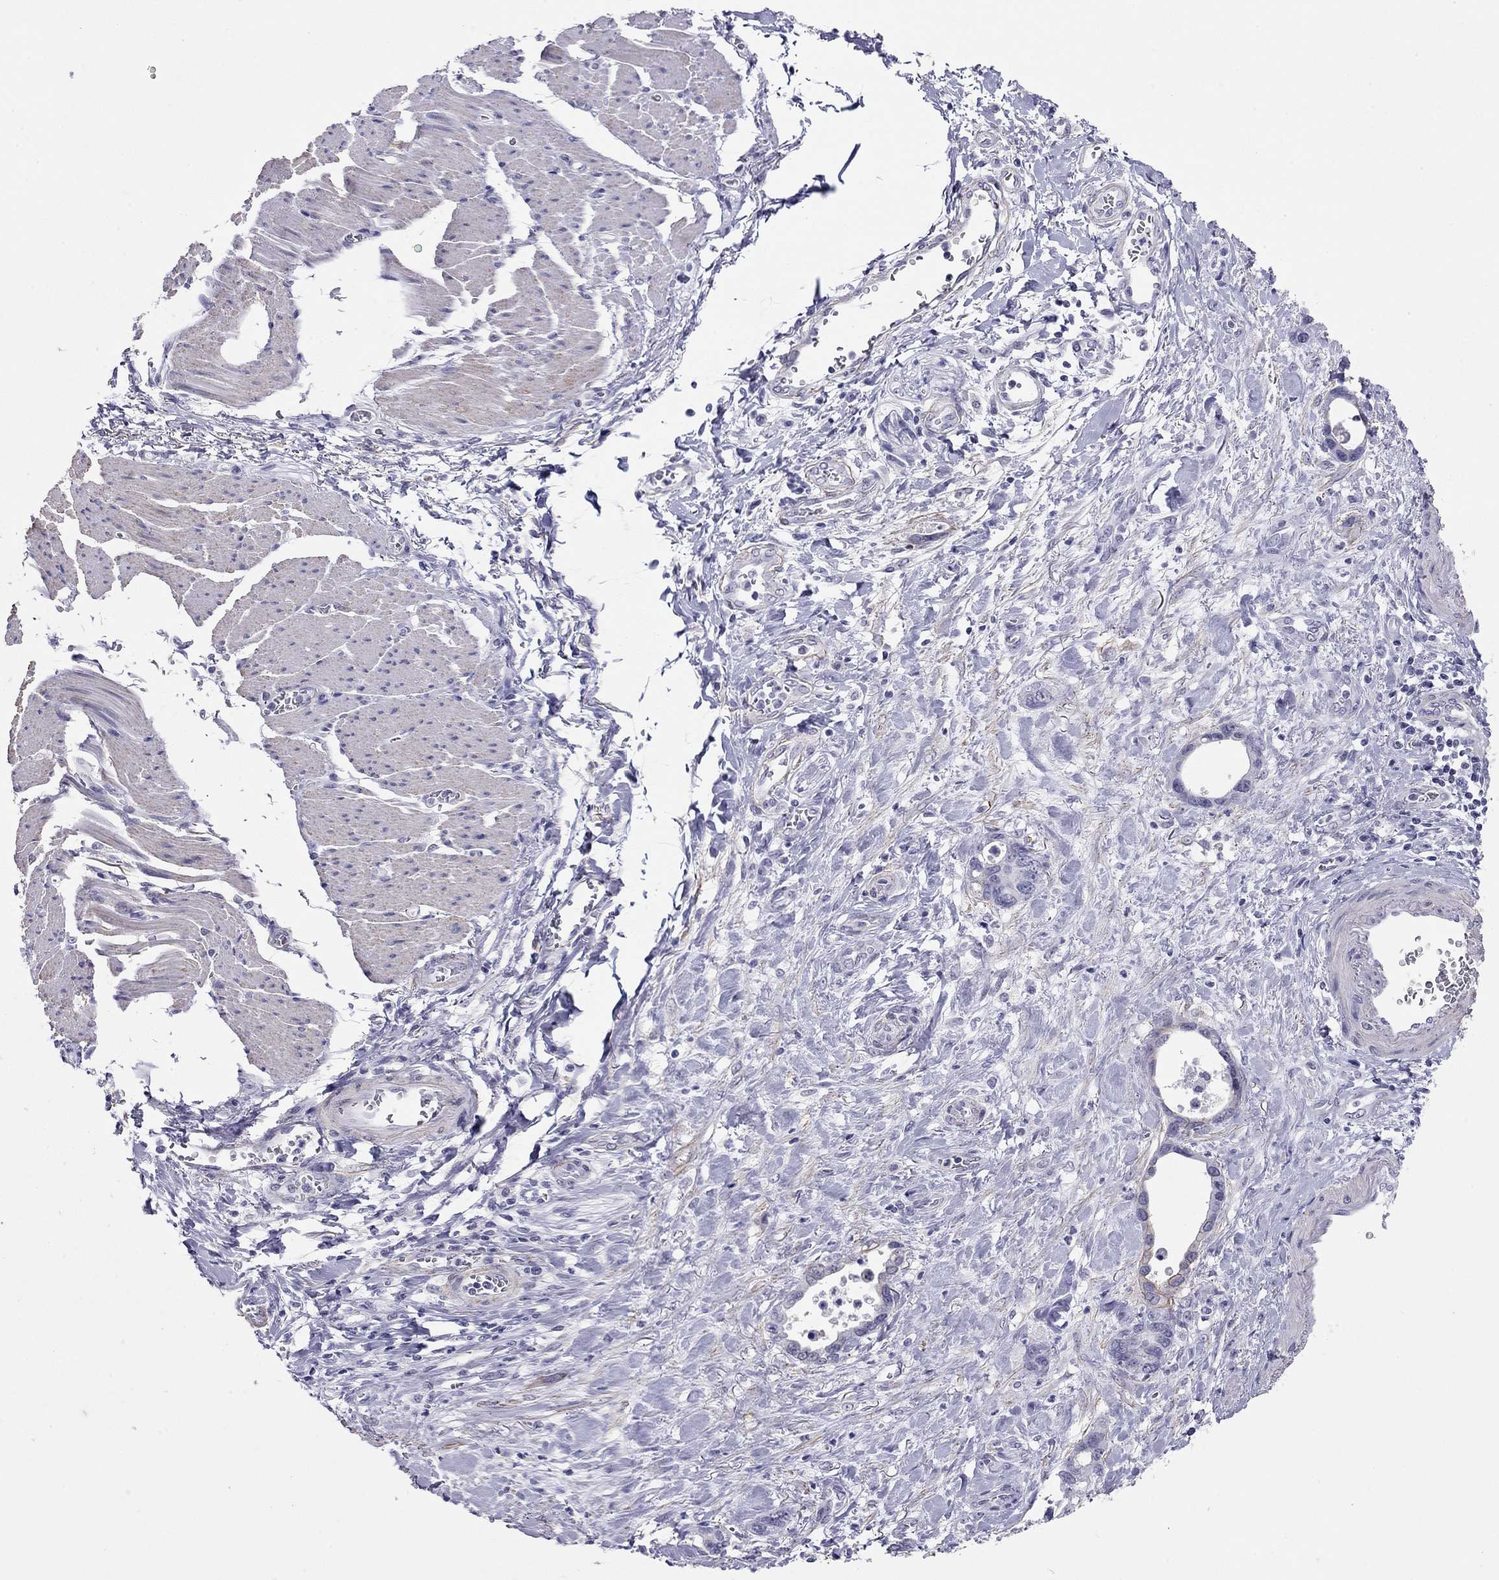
{"staining": {"intensity": "negative", "quantity": "none", "location": "none"}, "tissue": "stomach cancer", "cell_type": "Tumor cells", "image_type": "cancer", "snomed": [{"axis": "morphology", "description": "Normal tissue, NOS"}, {"axis": "morphology", "description": "Adenocarcinoma, NOS"}, {"axis": "topography", "description": "Esophagus"}, {"axis": "topography", "description": "Stomach, upper"}], "caption": "Immunohistochemical staining of stomach adenocarcinoma shows no significant positivity in tumor cells.", "gene": "MYMX", "patient": {"sex": "male", "age": 74}}